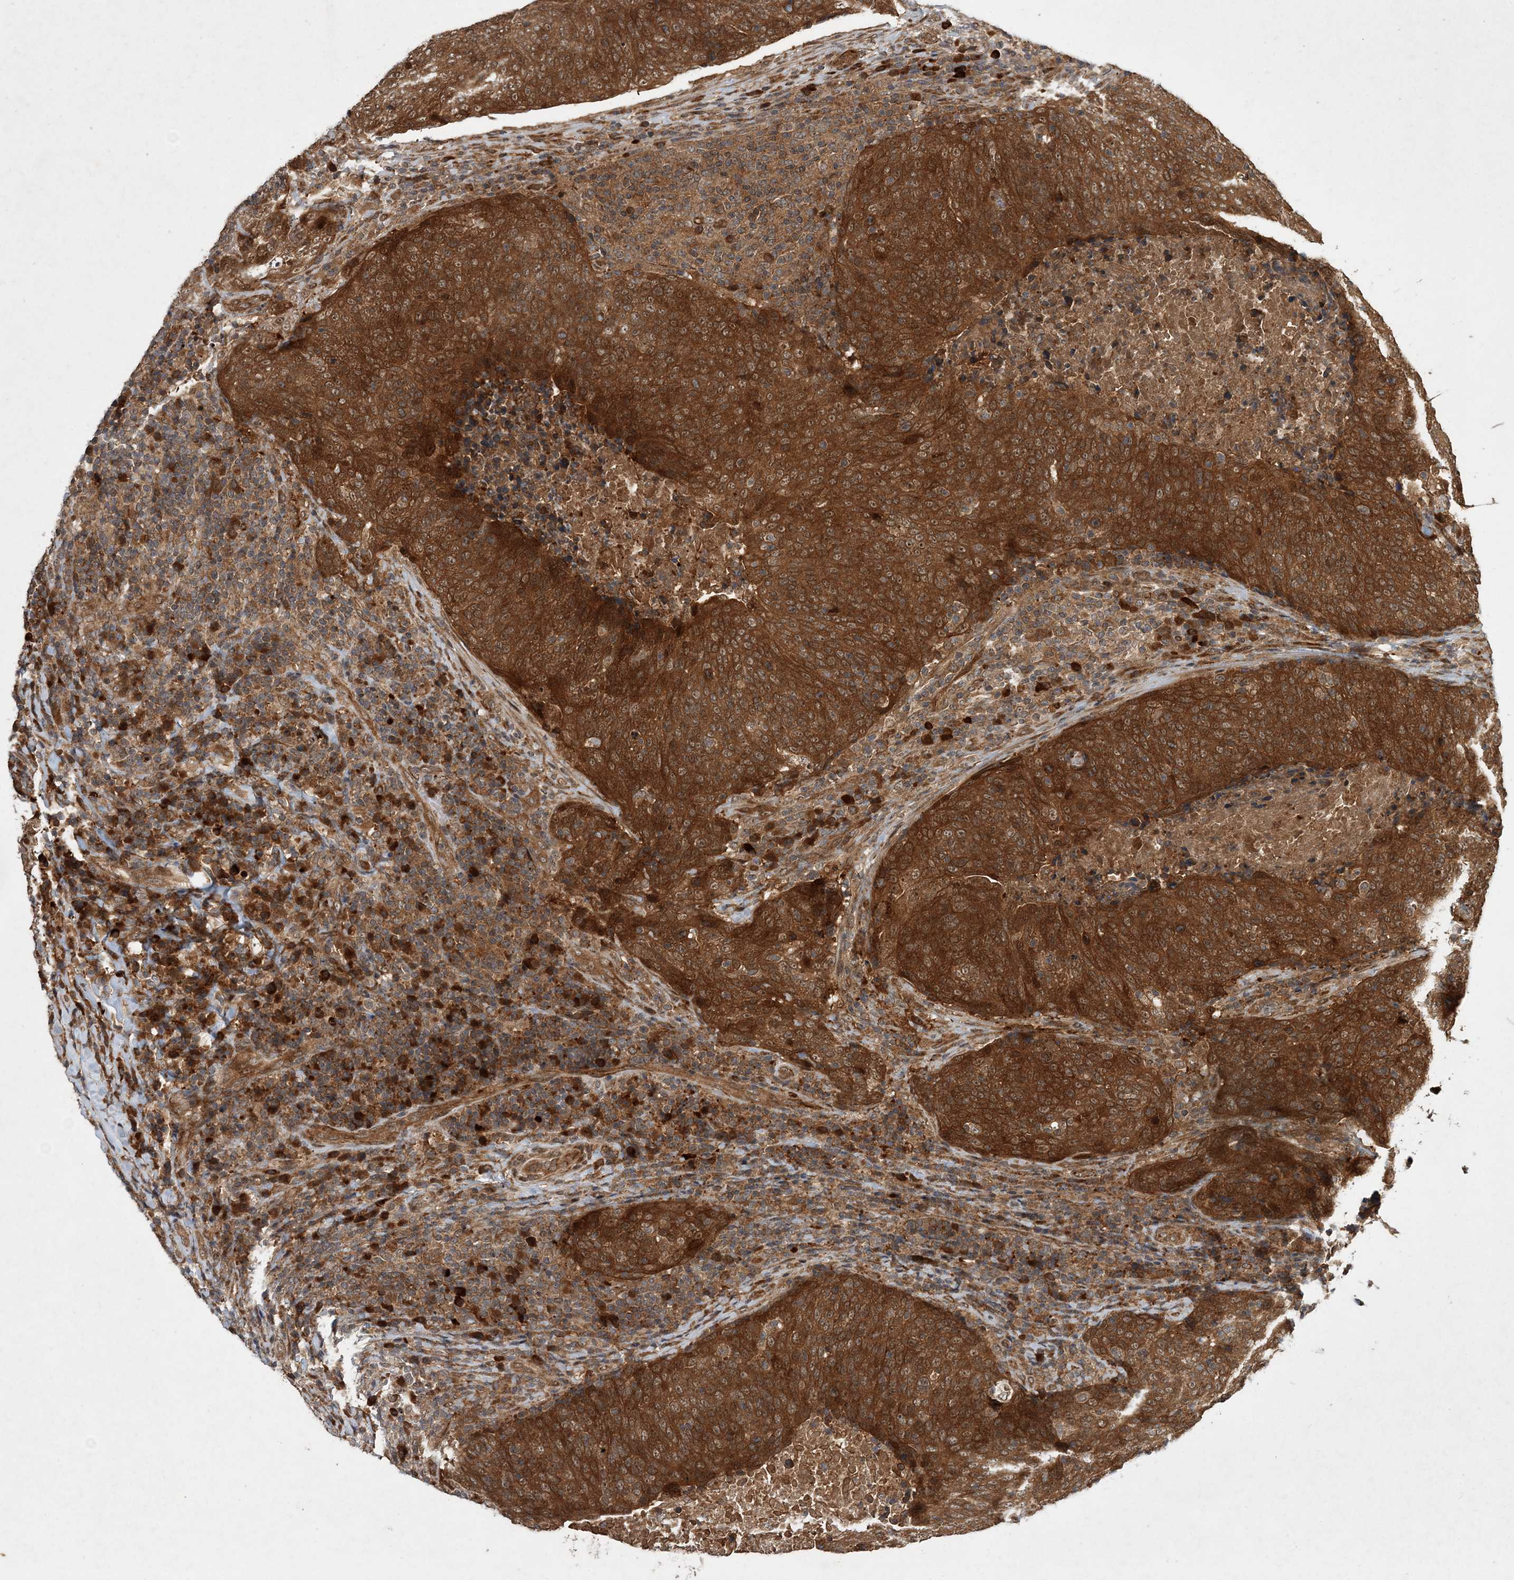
{"staining": {"intensity": "strong", "quantity": ">75%", "location": "cytoplasmic/membranous"}, "tissue": "head and neck cancer", "cell_type": "Tumor cells", "image_type": "cancer", "snomed": [{"axis": "morphology", "description": "Squamous cell carcinoma, NOS"}, {"axis": "morphology", "description": "Squamous cell carcinoma, metastatic, NOS"}, {"axis": "topography", "description": "Lymph node"}, {"axis": "topography", "description": "Head-Neck"}], "caption": "This is a histology image of IHC staining of metastatic squamous cell carcinoma (head and neck), which shows strong positivity in the cytoplasmic/membranous of tumor cells.", "gene": "UBTD2", "patient": {"sex": "male", "age": 62}}